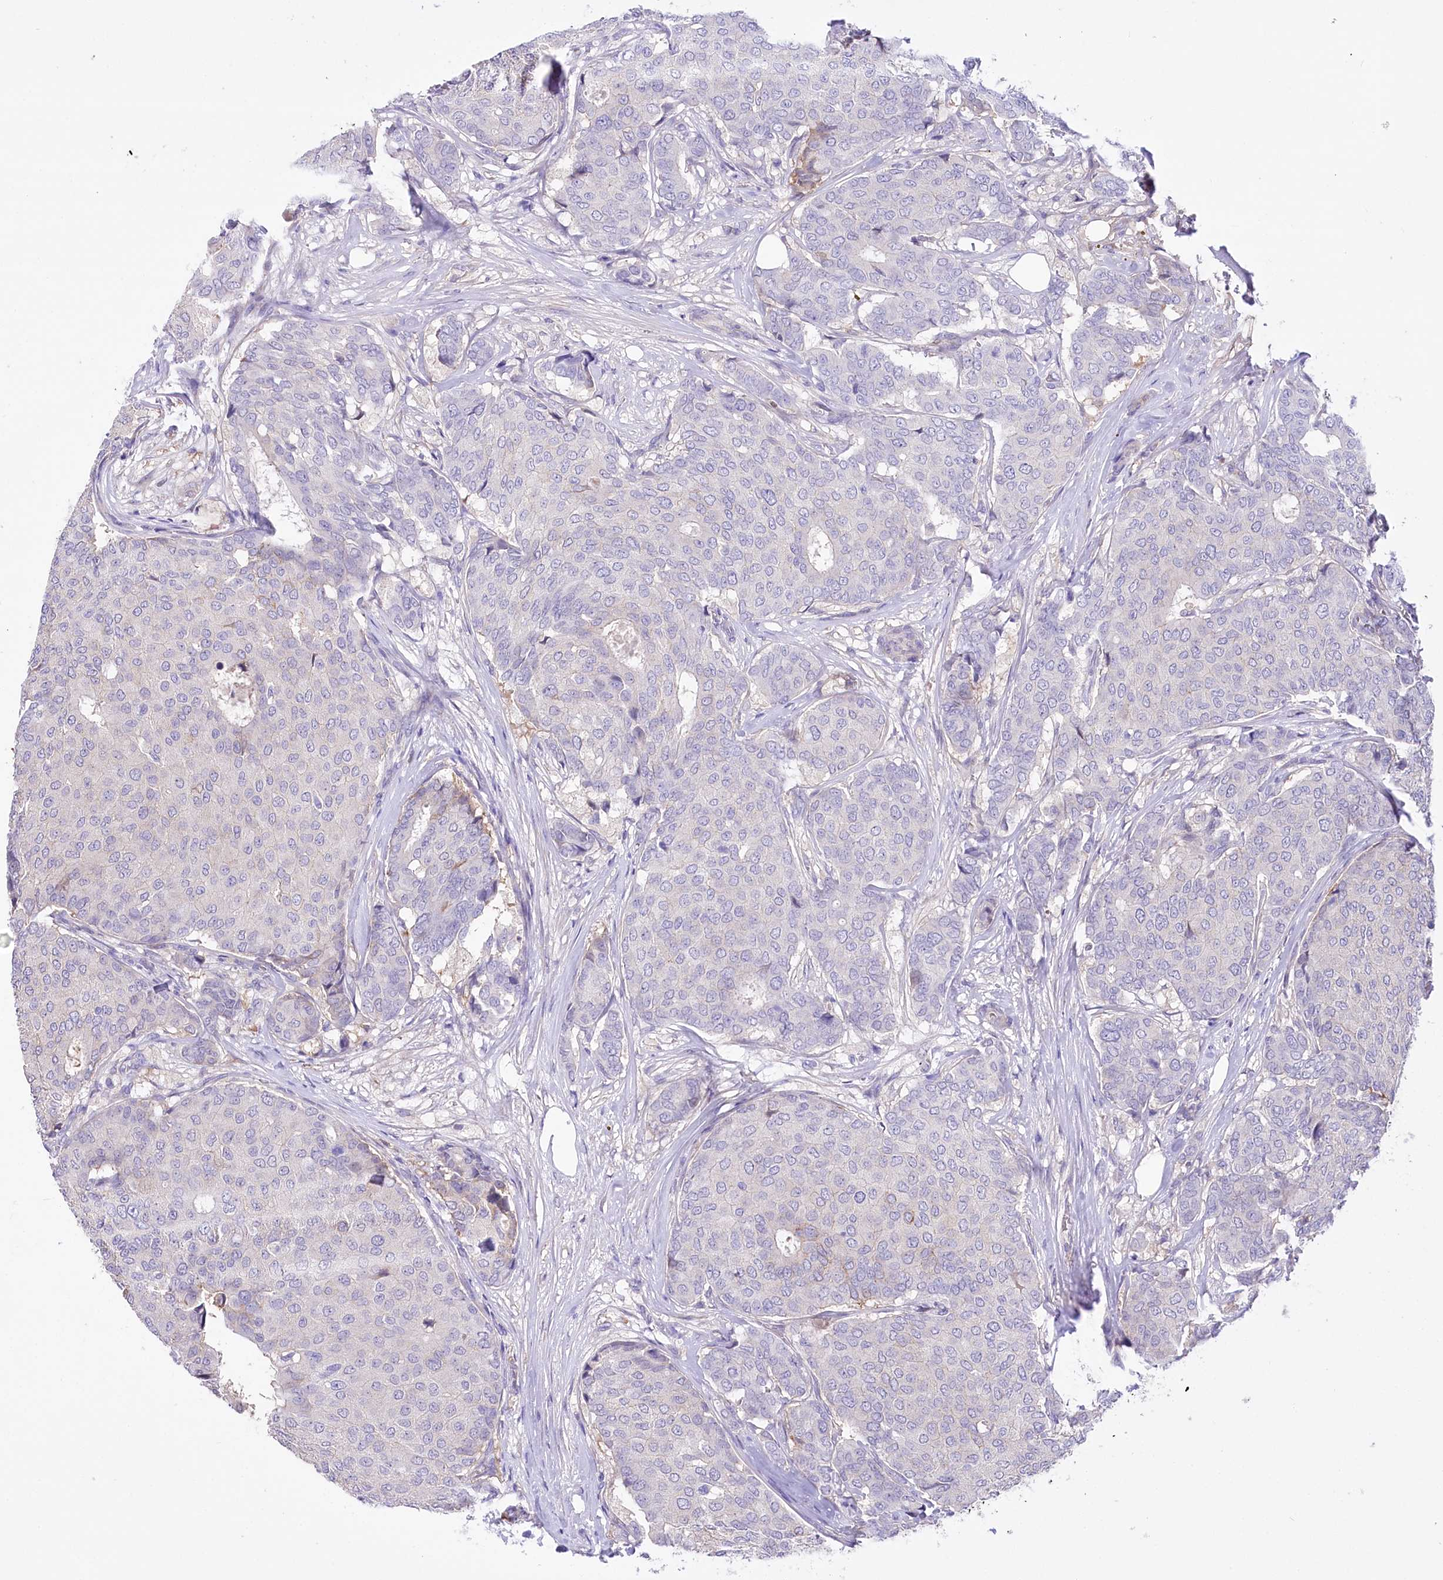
{"staining": {"intensity": "negative", "quantity": "none", "location": "none"}, "tissue": "breast cancer", "cell_type": "Tumor cells", "image_type": "cancer", "snomed": [{"axis": "morphology", "description": "Duct carcinoma"}, {"axis": "topography", "description": "Breast"}], "caption": "DAB (3,3'-diaminobenzidine) immunohistochemical staining of breast cancer (invasive ductal carcinoma) displays no significant expression in tumor cells.", "gene": "CEP164", "patient": {"sex": "female", "age": 75}}